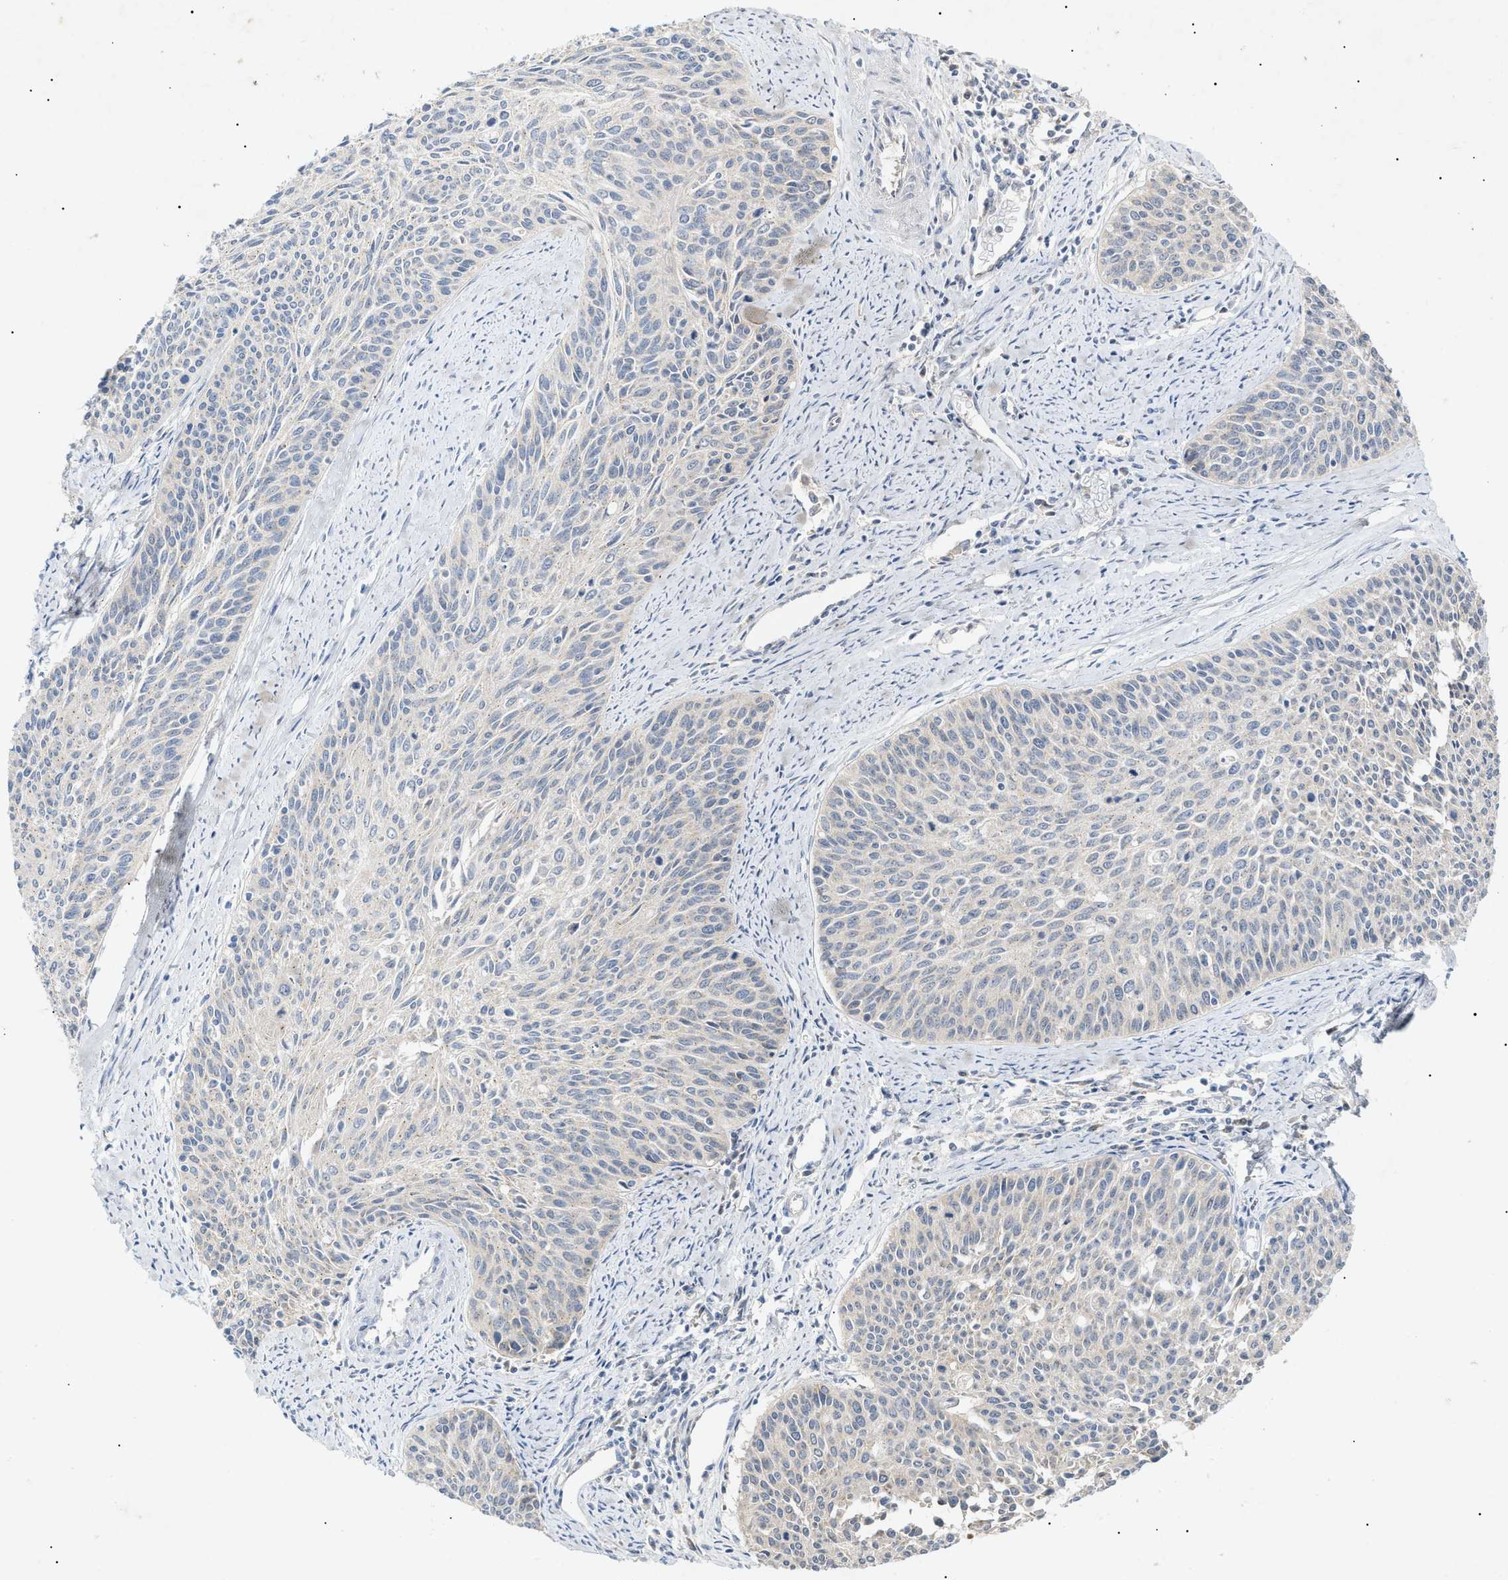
{"staining": {"intensity": "negative", "quantity": "none", "location": "none"}, "tissue": "cervical cancer", "cell_type": "Tumor cells", "image_type": "cancer", "snomed": [{"axis": "morphology", "description": "Squamous cell carcinoma, NOS"}, {"axis": "topography", "description": "Cervix"}], "caption": "This photomicrograph is of cervical cancer stained with immunohistochemistry to label a protein in brown with the nuclei are counter-stained blue. There is no staining in tumor cells.", "gene": "SLC25A31", "patient": {"sex": "female", "age": 55}}